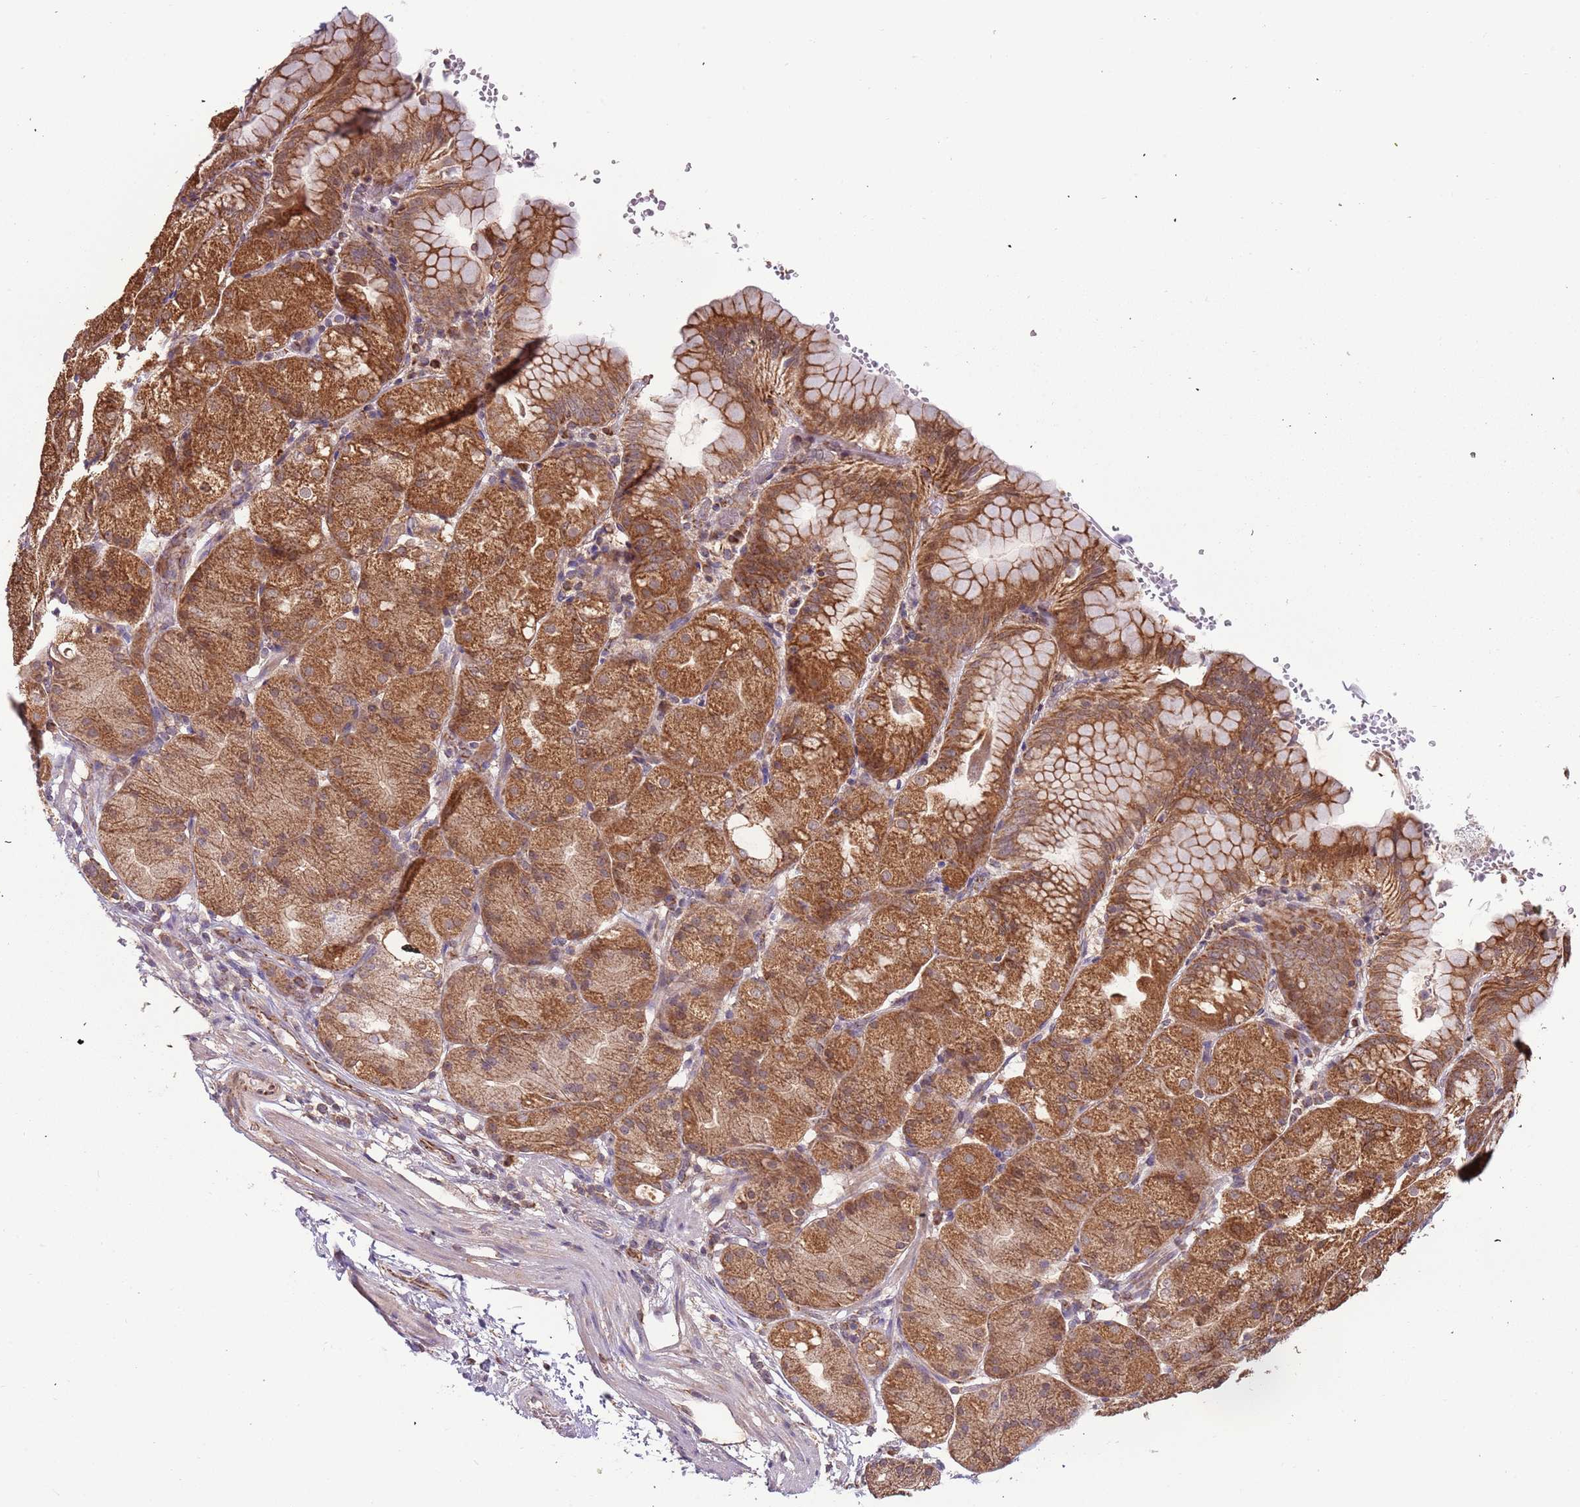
{"staining": {"intensity": "strong", "quantity": ">75%", "location": "cytoplasmic/membranous"}, "tissue": "stomach", "cell_type": "Glandular cells", "image_type": "normal", "snomed": [{"axis": "morphology", "description": "Normal tissue, NOS"}, {"axis": "topography", "description": "Stomach, upper"}, {"axis": "topography", "description": "Stomach, lower"}], "caption": "Immunohistochemical staining of unremarkable stomach shows high levels of strong cytoplasmic/membranous staining in approximately >75% of glandular cells. (DAB = brown stain, brightfield microscopy at high magnification).", "gene": "IL17RD", "patient": {"sex": "male", "age": 62}}